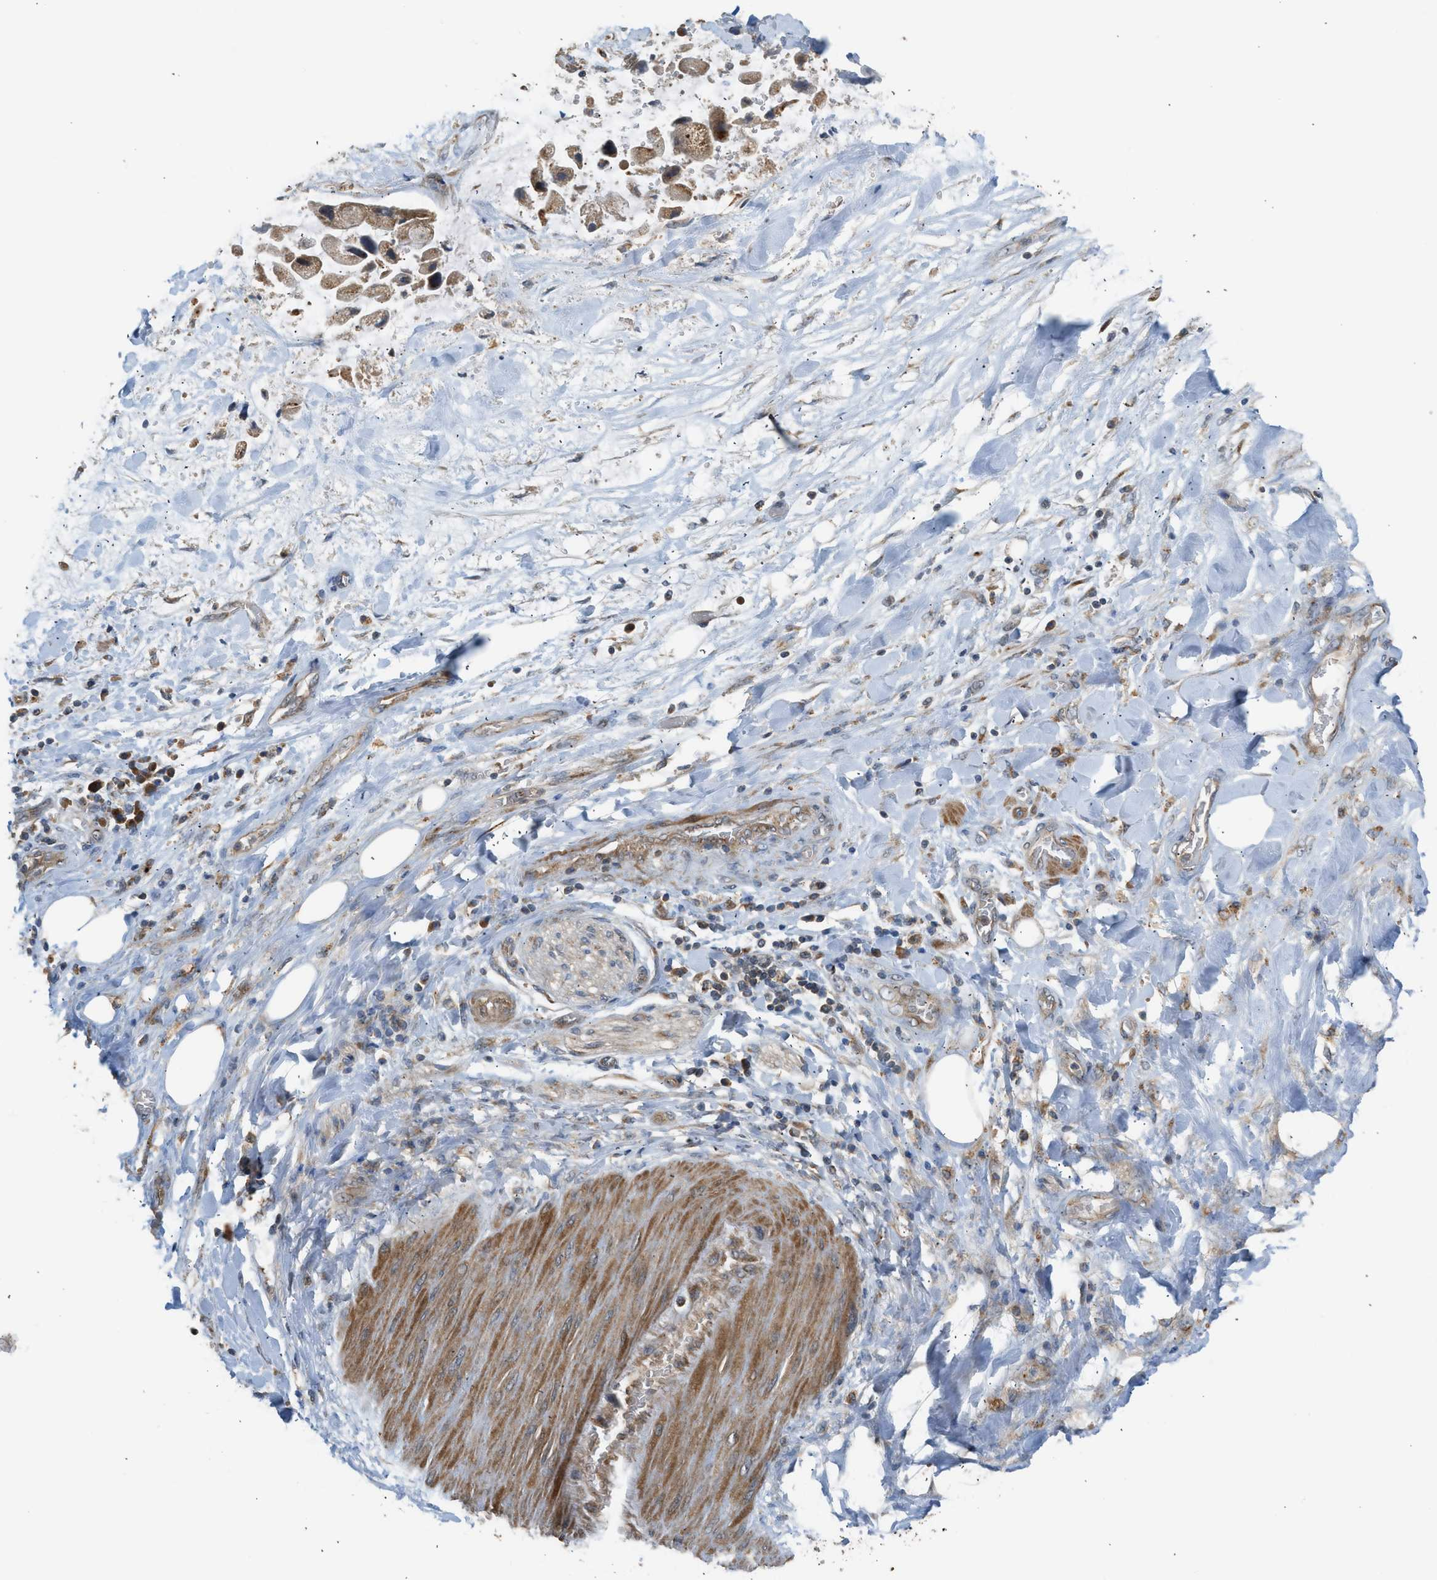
{"staining": {"intensity": "moderate", "quantity": "25%-75%", "location": "cytoplasmic/membranous"}, "tissue": "adipose tissue", "cell_type": "Adipocytes", "image_type": "normal", "snomed": [{"axis": "morphology", "description": "Normal tissue, NOS"}, {"axis": "morphology", "description": "Cholangiocarcinoma"}, {"axis": "topography", "description": "Liver"}, {"axis": "topography", "description": "Peripheral nerve tissue"}], "caption": "An image of adipose tissue stained for a protein demonstrates moderate cytoplasmic/membranous brown staining in adipocytes. The staining was performed using DAB (3,3'-diaminobenzidine) to visualize the protein expression in brown, while the nuclei were stained in blue with hematoxylin (Magnification: 20x).", "gene": "STARD3", "patient": {"sex": "male", "age": 50}}